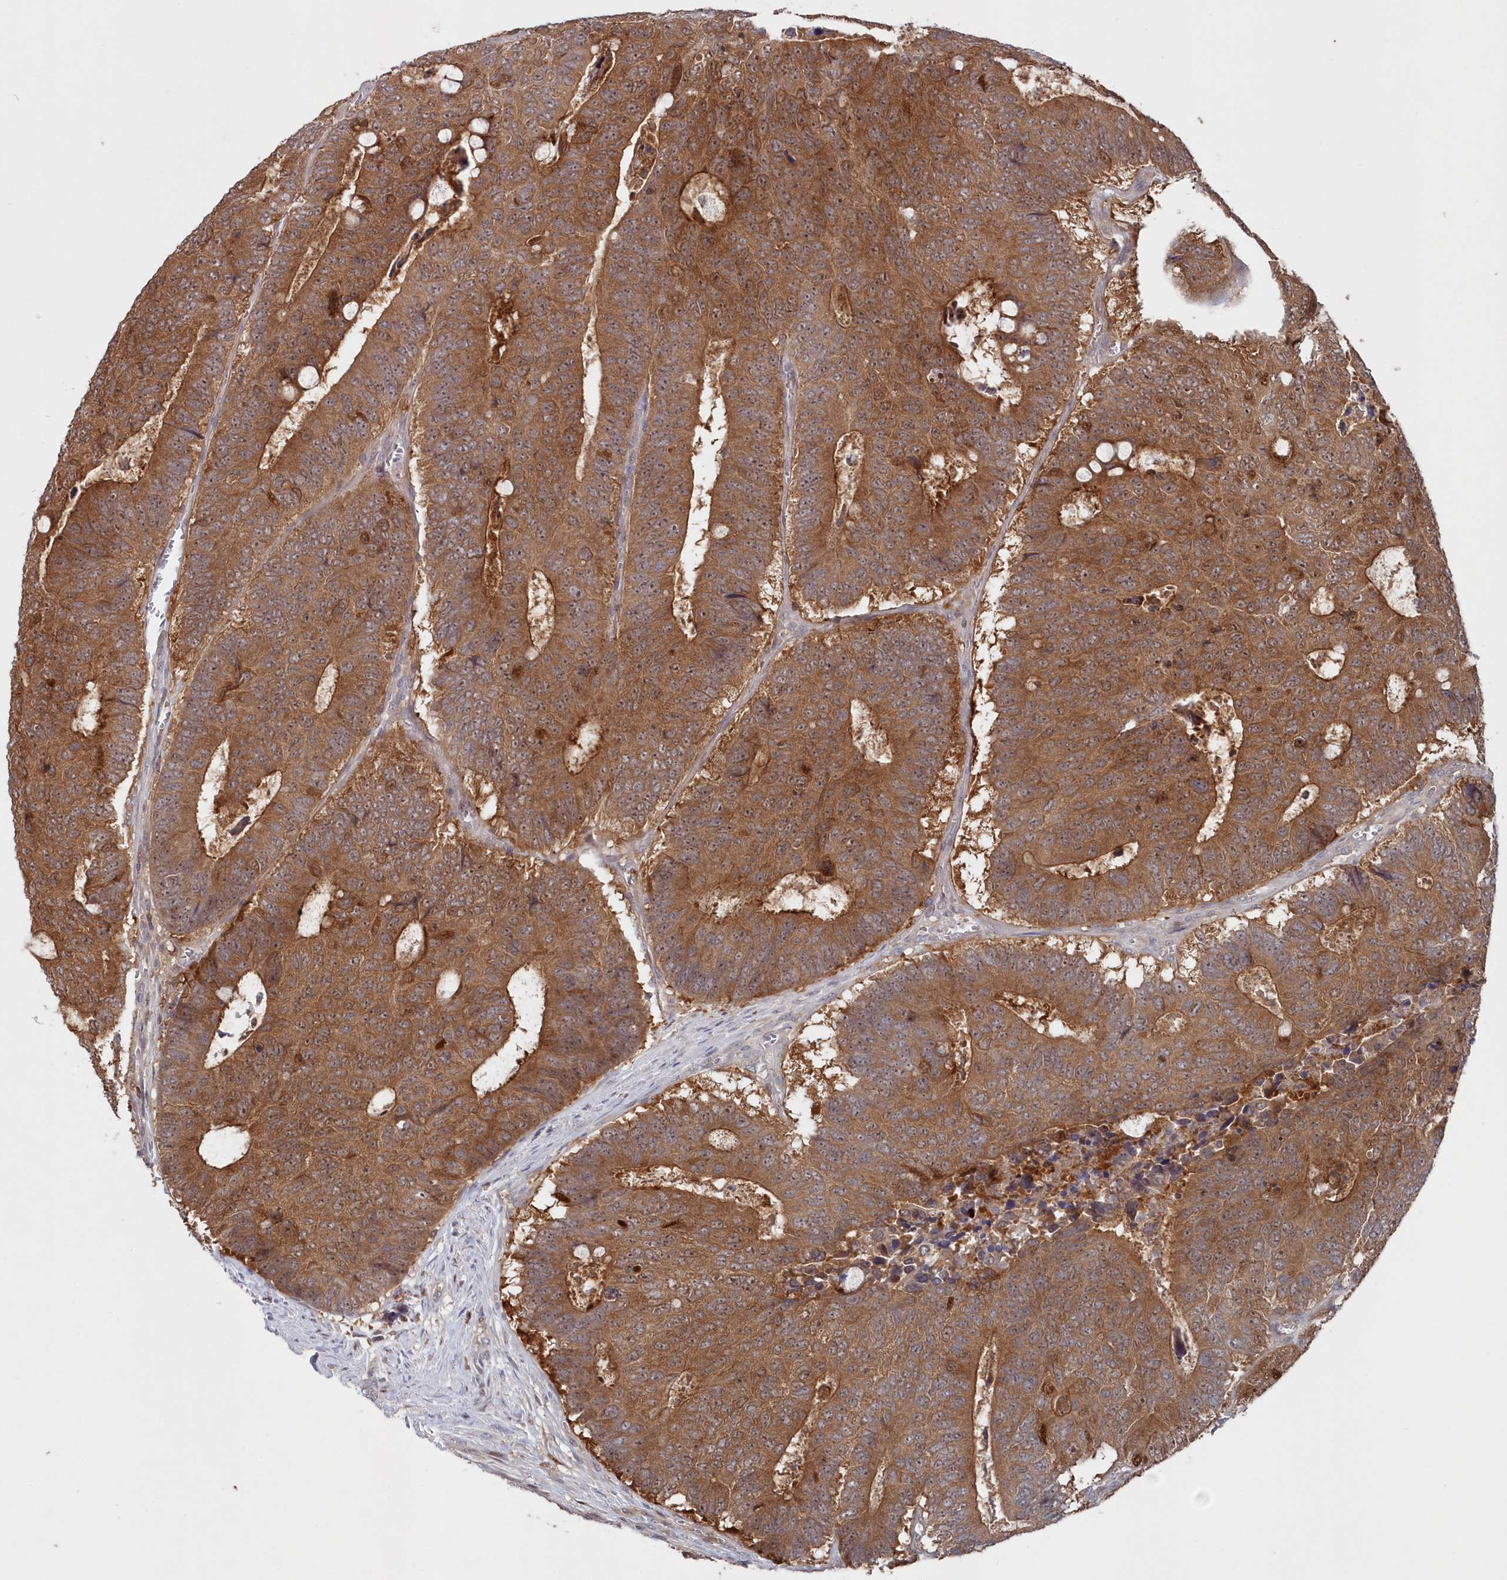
{"staining": {"intensity": "strong", "quantity": ">75%", "location": "cytoplasmic/membranous"}, "tissue": "colorectal cancer", "cell_type": "Tumor cells", "image_type": "cancer", "snomed": [{"axis": "morphology", "description": "Adenocarcinoma, NOS"}, {"axis": "topography", "description": "Colon"}], "caption": "IHC of colorectal adenocarcinoma demonstrates high levels of strong cytoplasmic/membranous expression in approximately >75% of tumor cells.", "gene": "ABHD14B", "patient": {"sex": "male", "age": 87}}